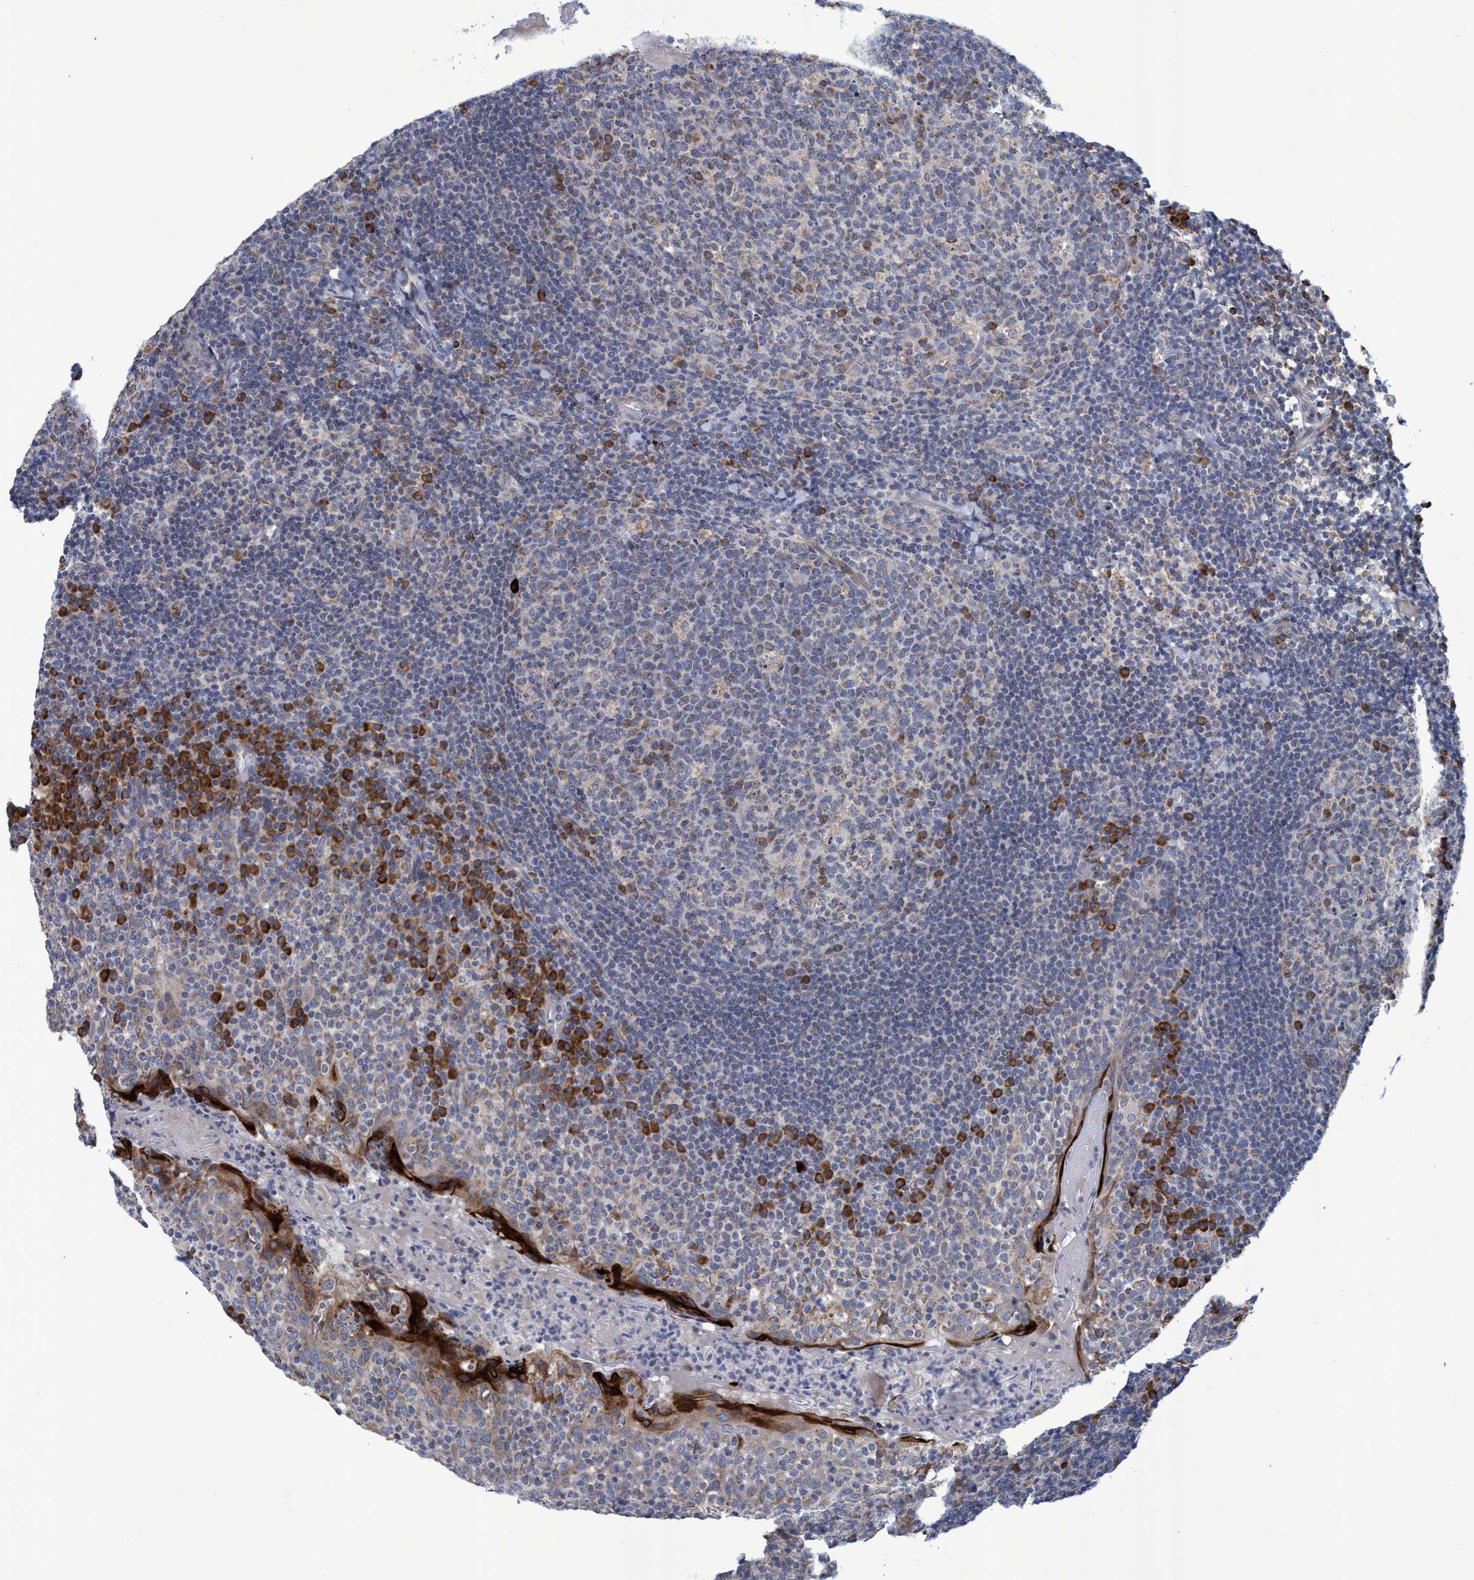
{"staining": {"intensity": "moderate", "quantity": "<25%", "location": "cytoplasmic/membranous"}, "tissue": "tonsil", "cell_type": "Germinal center cells", "image_type": "normal", "snomed": [{"axis": "morphology", "description": "Normal tissue, NOS"}, {"axis": "topography", "description": "Tonsil"}], "caption": "Protein staining by immunohistochemistry exhibits moderate cytoplasmic/membranous expression in approximately <25% of germinal center cells in normal tonsil.", "gene": "NAT16", "patient": {"sex": "female", "age": 19}}